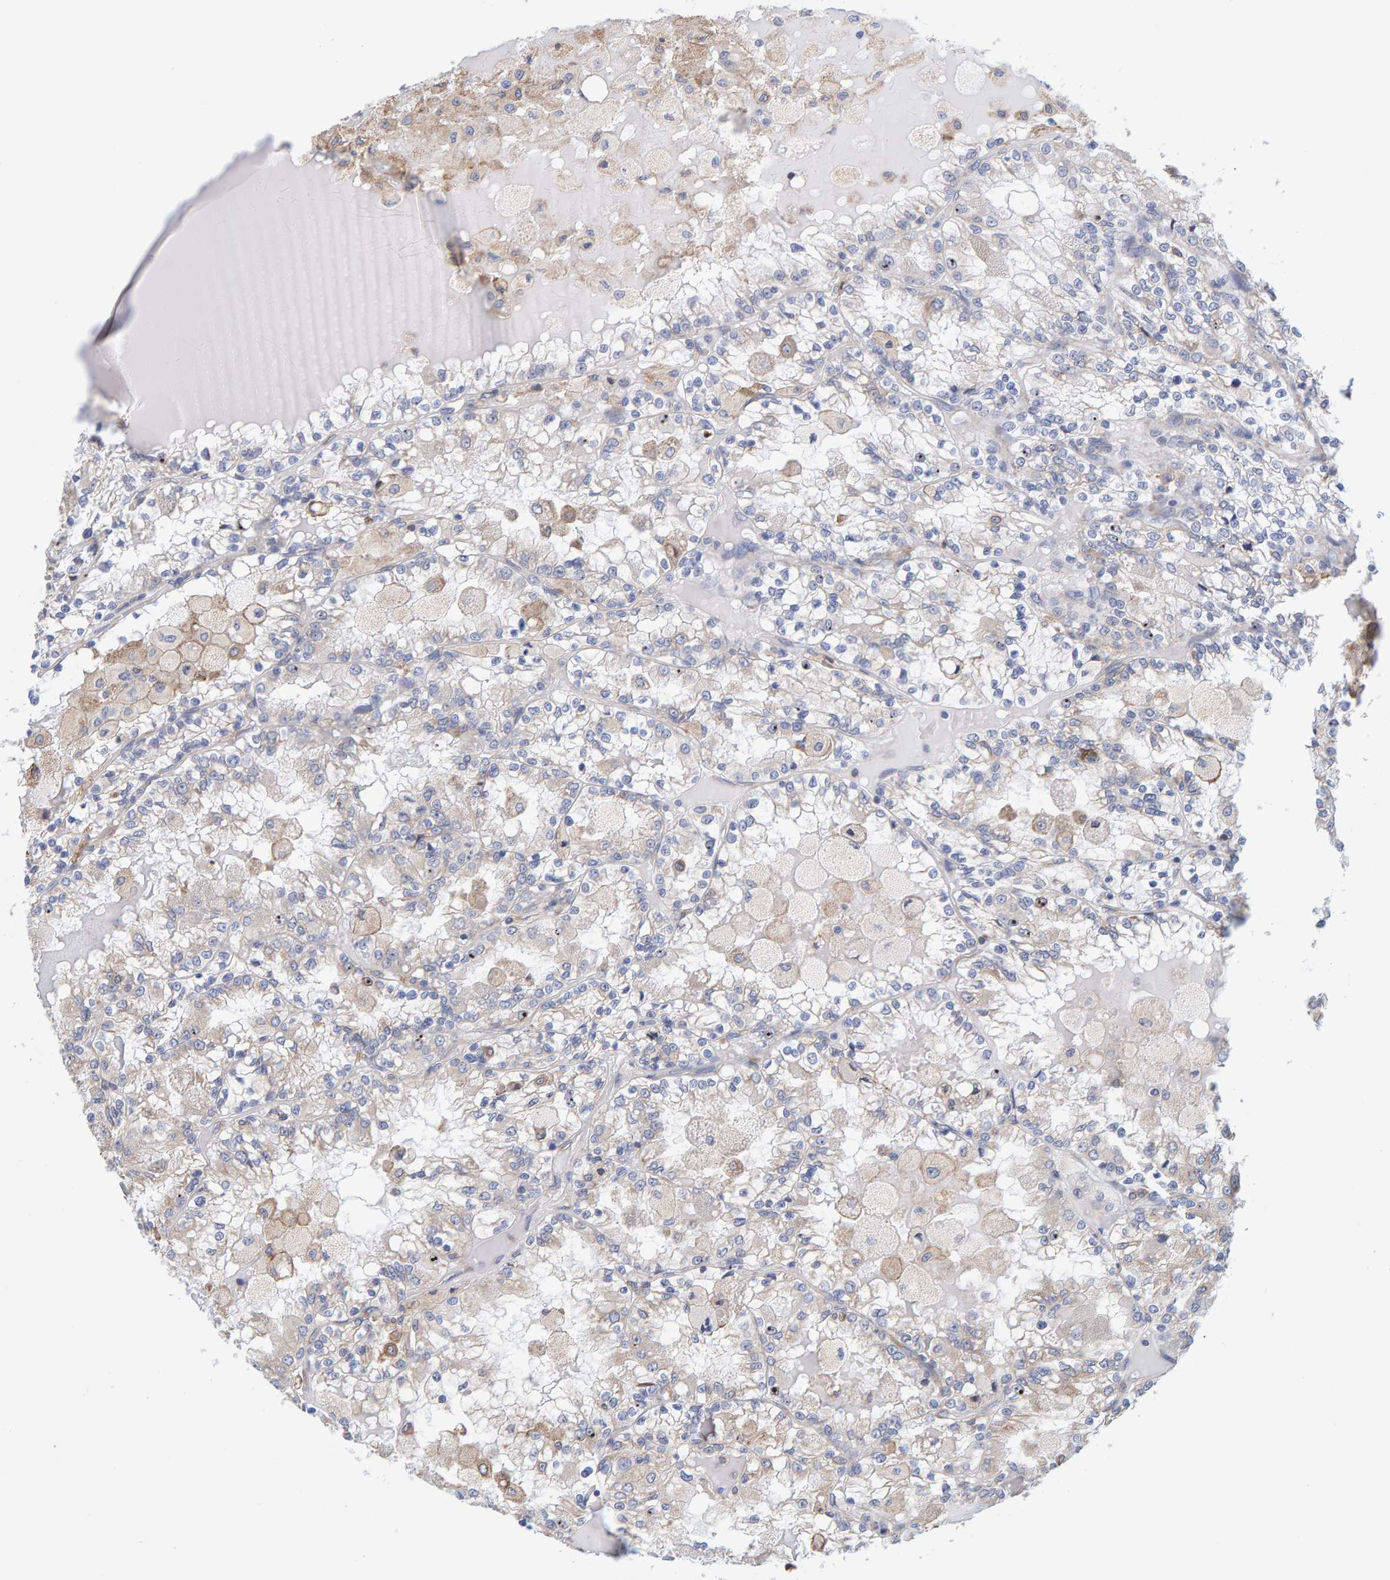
{"staining": {"intensity": "negative", "quantity": "none", "location": "none"}, "tissue": "renal cancer", "cell_type": "Tumor cells", "image_type": "cancer", "snomed": [{"axis": "morphology", "description": "Adenocarcinoma, NOS"}, {"axis": "topography", "description": "Kidney"}], "caption": "Micrograph shows no significant protein positivity in tumor cells of renal cancer.", "gene": "SGPL1", "patient": {"sex": "female", "age": 56}}